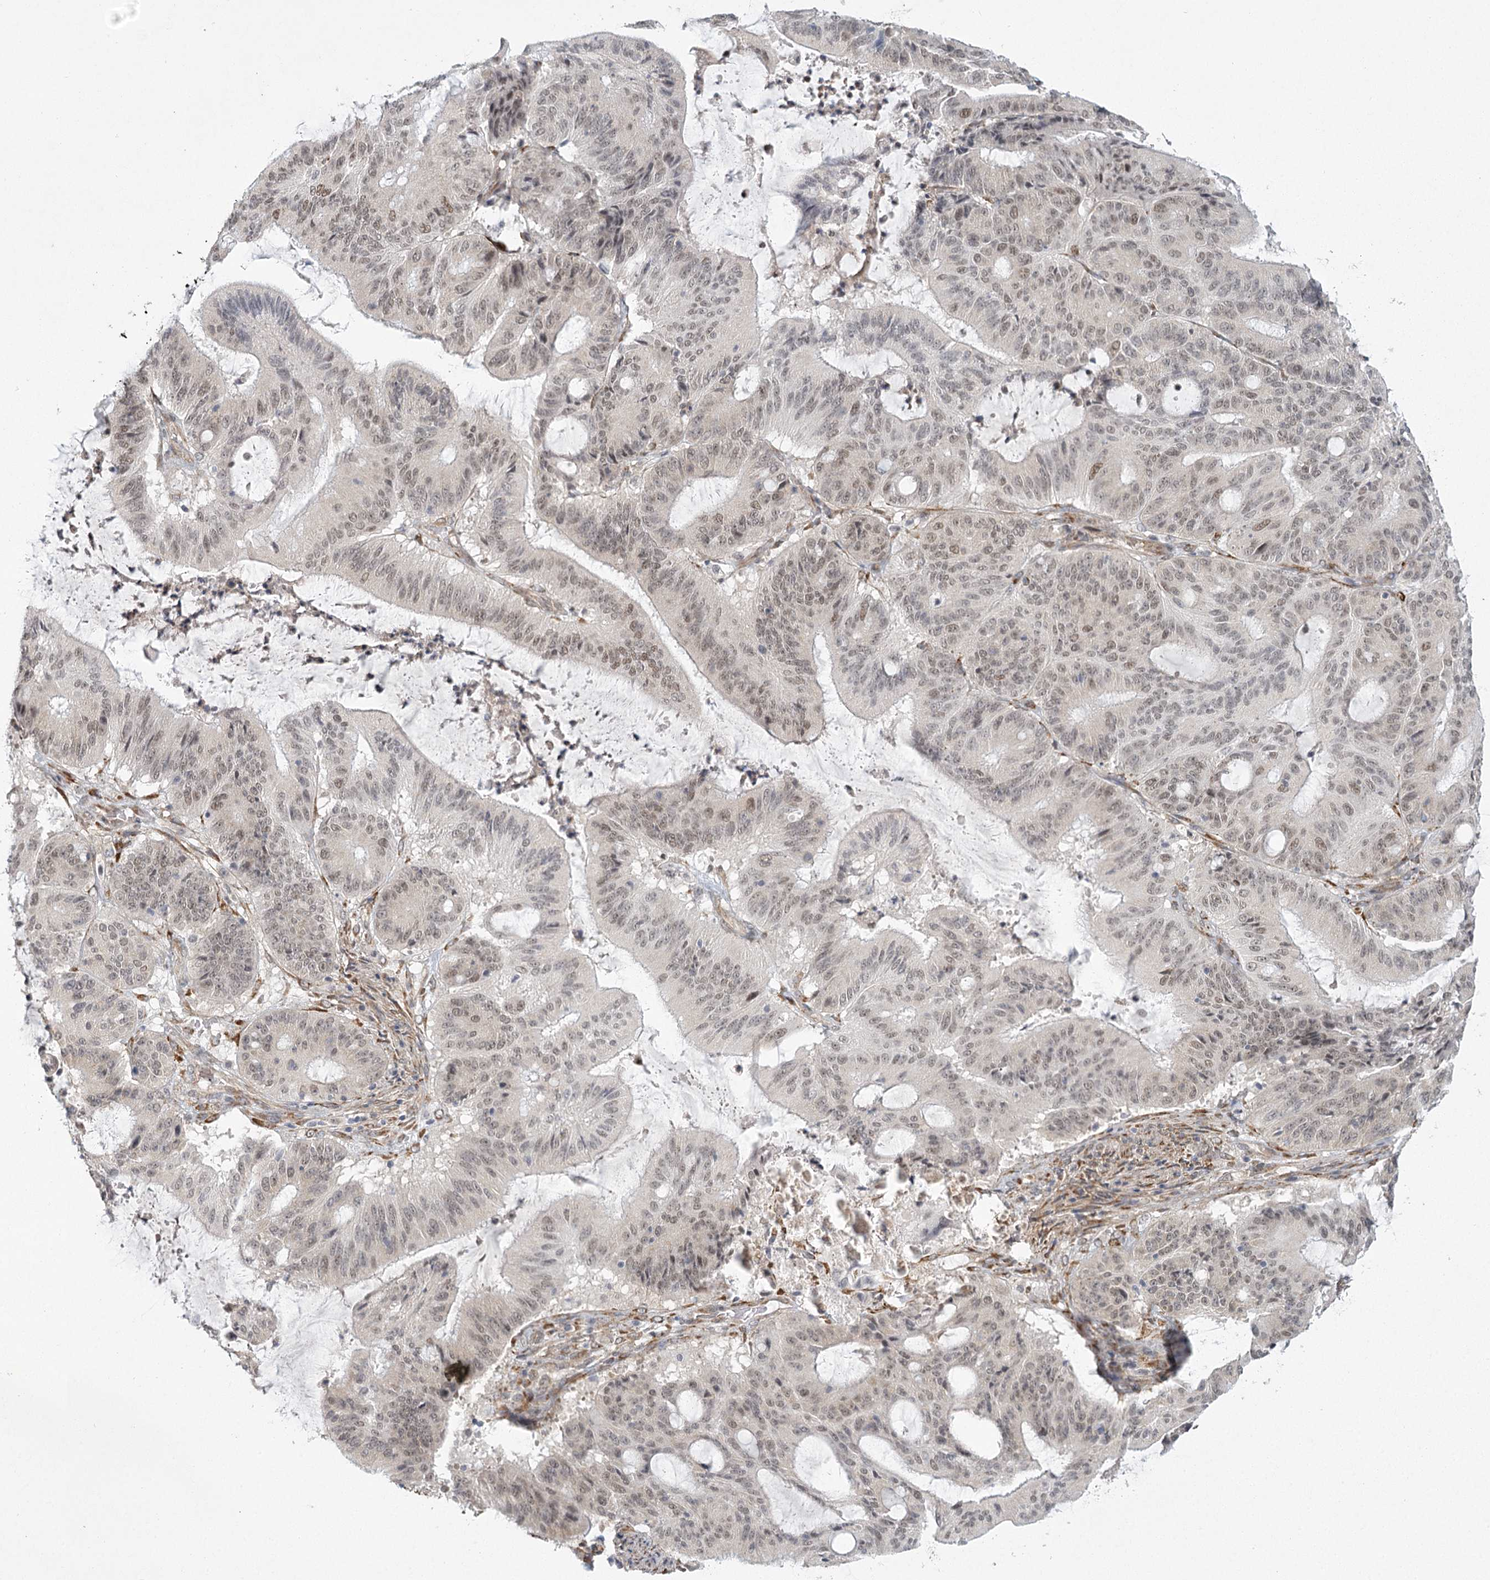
{"staining": {"intensity": "weak", "quantity": "25%-75%", "location": "nuclear"}, "tissue": "liver cancer", "cell_type": "Tumor cells", "image_type": "cancer", "snomed": [{"axis": "morphology", "description": "Normal tissue, NOS"}, {"axis": "morphology", "description": "Cholangiocarcinoma"}, {"axis": "topography", "description": "Liver"}, {"axis": "topography", "description": "Peripheral nerve tissue"}], "caption": "Protein analysis of liver cancer (cholangiocarcinoma) tissue shows weak nuclear staining in about 25%-75% of tumor cells.", "gene": "MED28", "patient": {"sex": "female", "age": 73}}